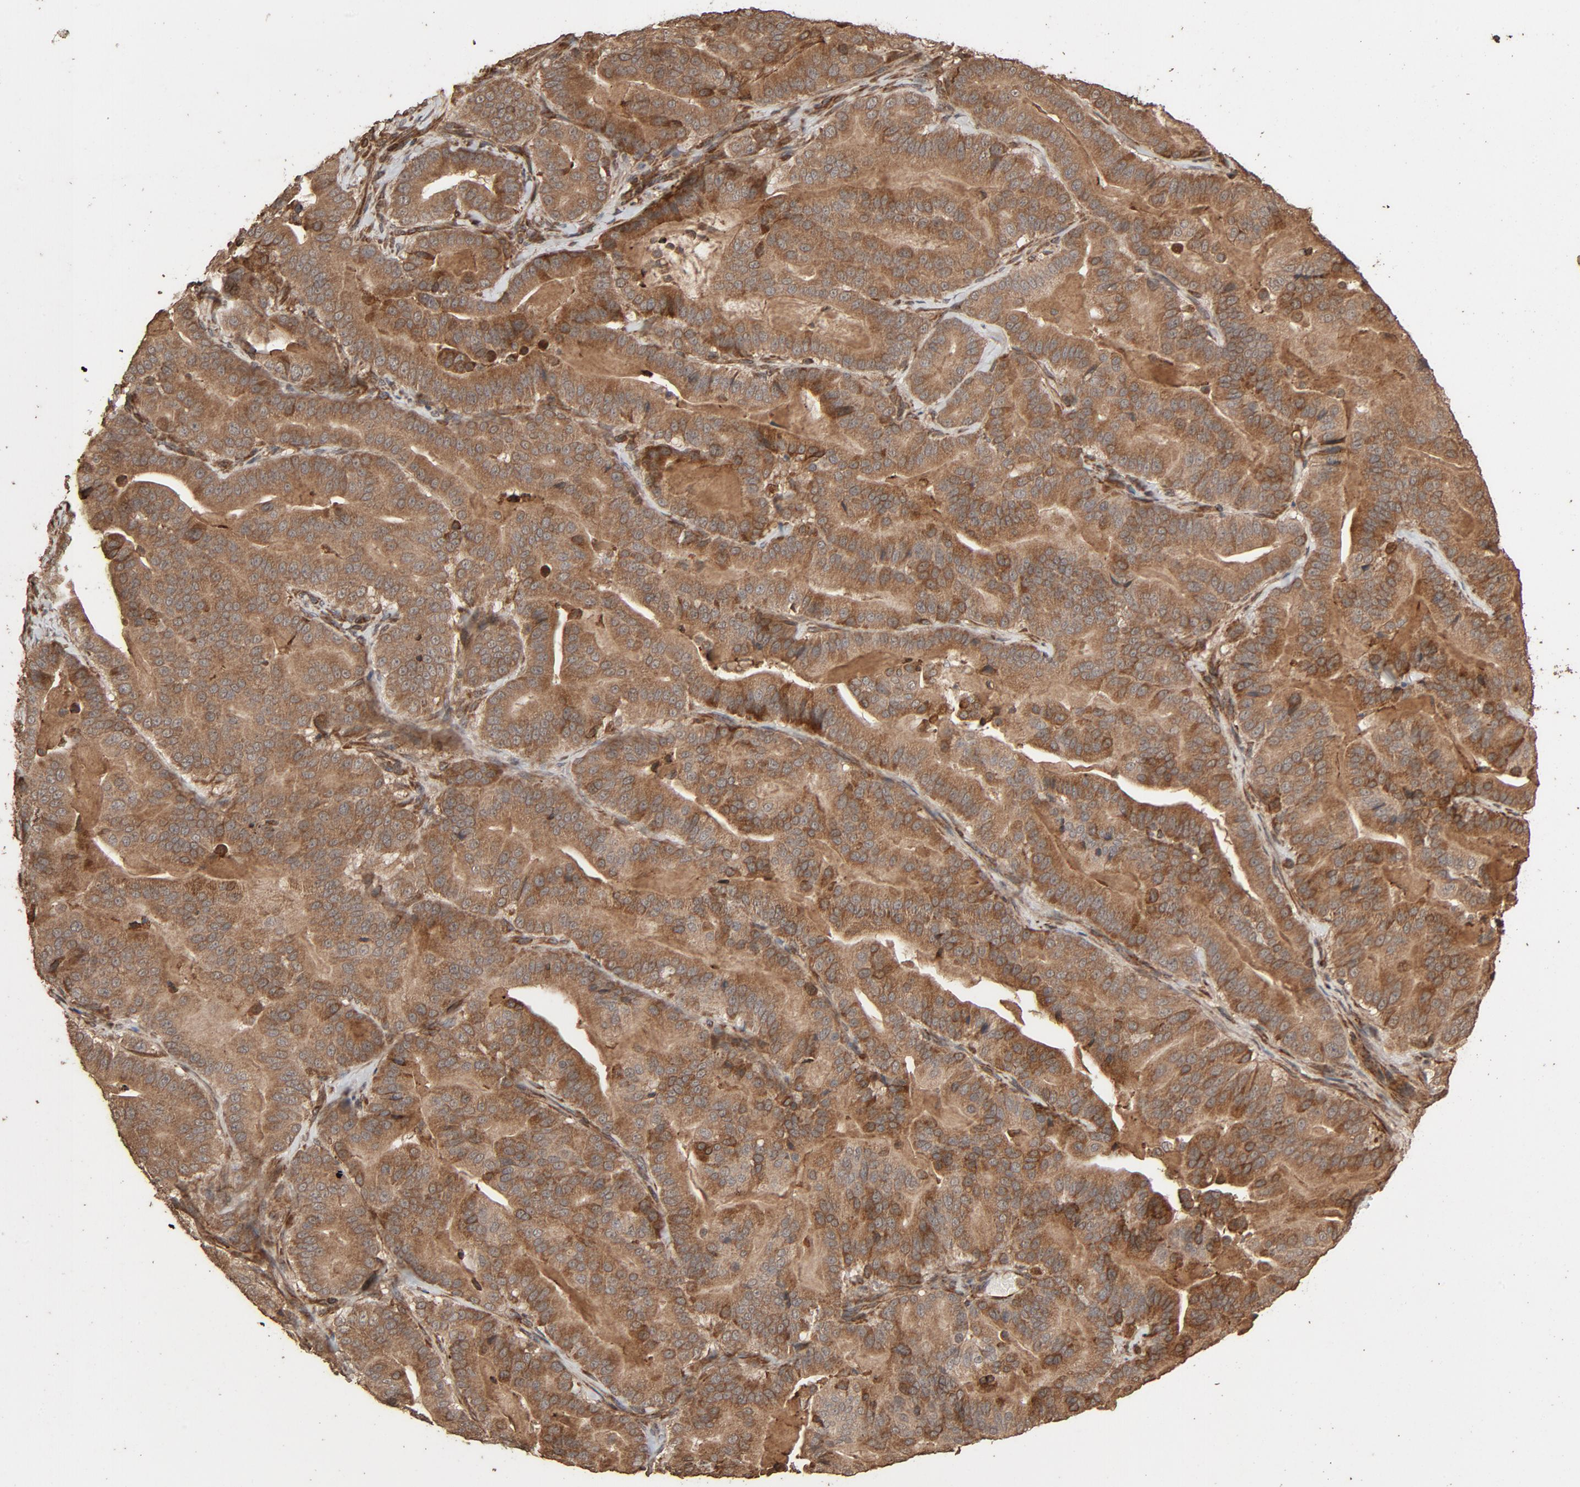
{"staining": {"intensity": "moderate", "quantity": ">75%", "location": "cytoplasmic/membranous"}, "tissue": "pancreatic cancer", "cell_type": "Tumor cells", "image_type": "cancer", "snomed": [{"axis": "morphology", "description": "Adenocarcinoma, NOS"}, {"axis": "topography", "description": "Pancreas"}], "caption": "IHC micrograph of neoplastic tissue: adenocarcinoma (pancreatic) stained using immunohistochemistry exhibits medium levels of moderate protein expression localized specifically in the cytoplasmic/membranous of tumor cells, appearing as a cytoplasmic/membranous brown color.", "gene": "RPS6KA6", "patient": {"sex": "male", "age": 63}}